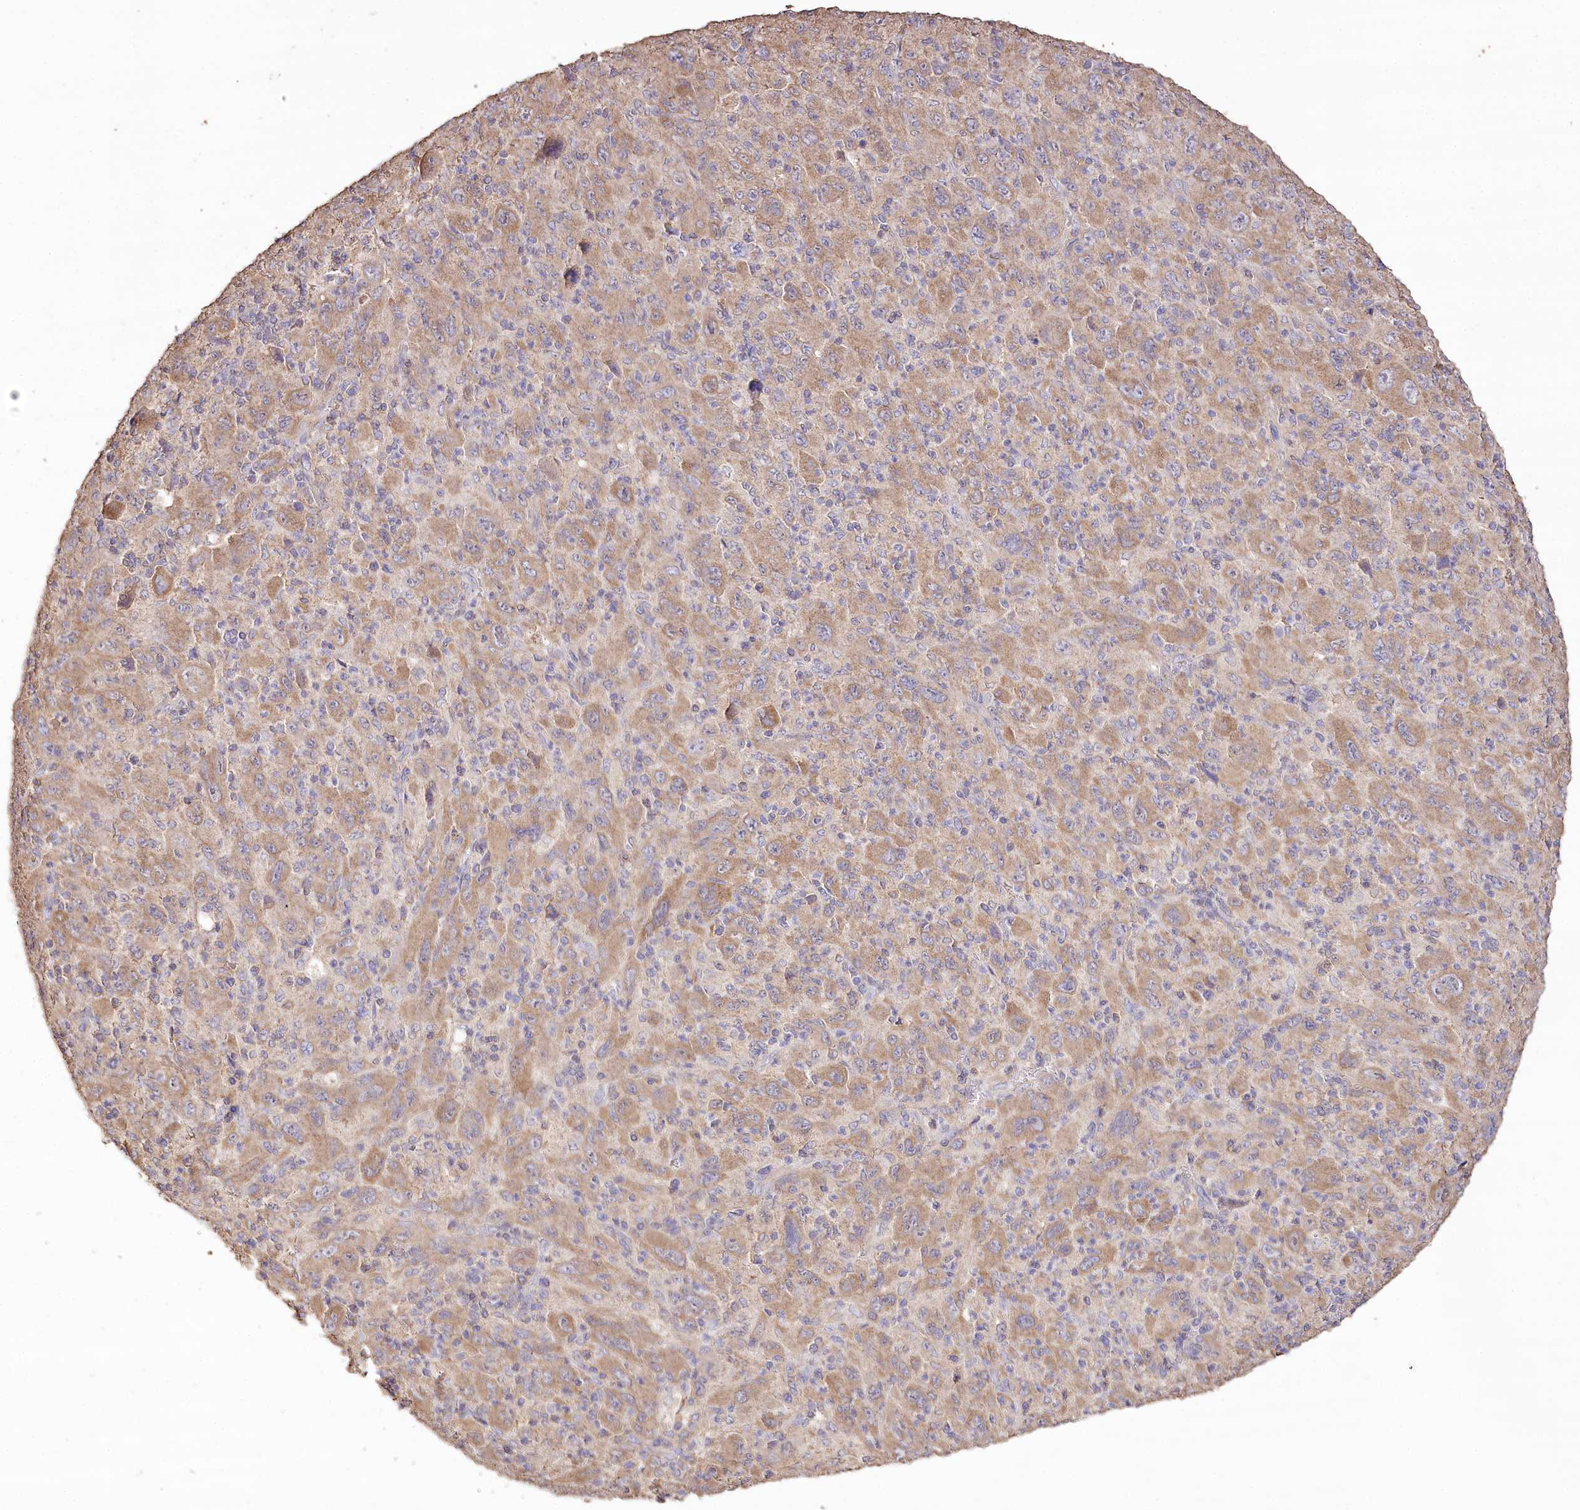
{"staining": {"intensity": "moderate", "quantity": ">75%", "location": "cytoplasmic/membranous"}, "tissue": "melanoma", "cell_type": "Tumor cells", "image_type": "cancer", "snomed": [{"axis": "morphology", "description": "Malignant melanoma, Metastatic site"}, {"axis": "topography", "description": "Skin"}], "caption": "A histopathology image of human malignant melanoma (metastatic site) stained for a protein shows moderate cytoplasmic/membranous brown staining in tumor cells.", "gene": "IREB2", "patient": {"sex": "female", "age": 56}}